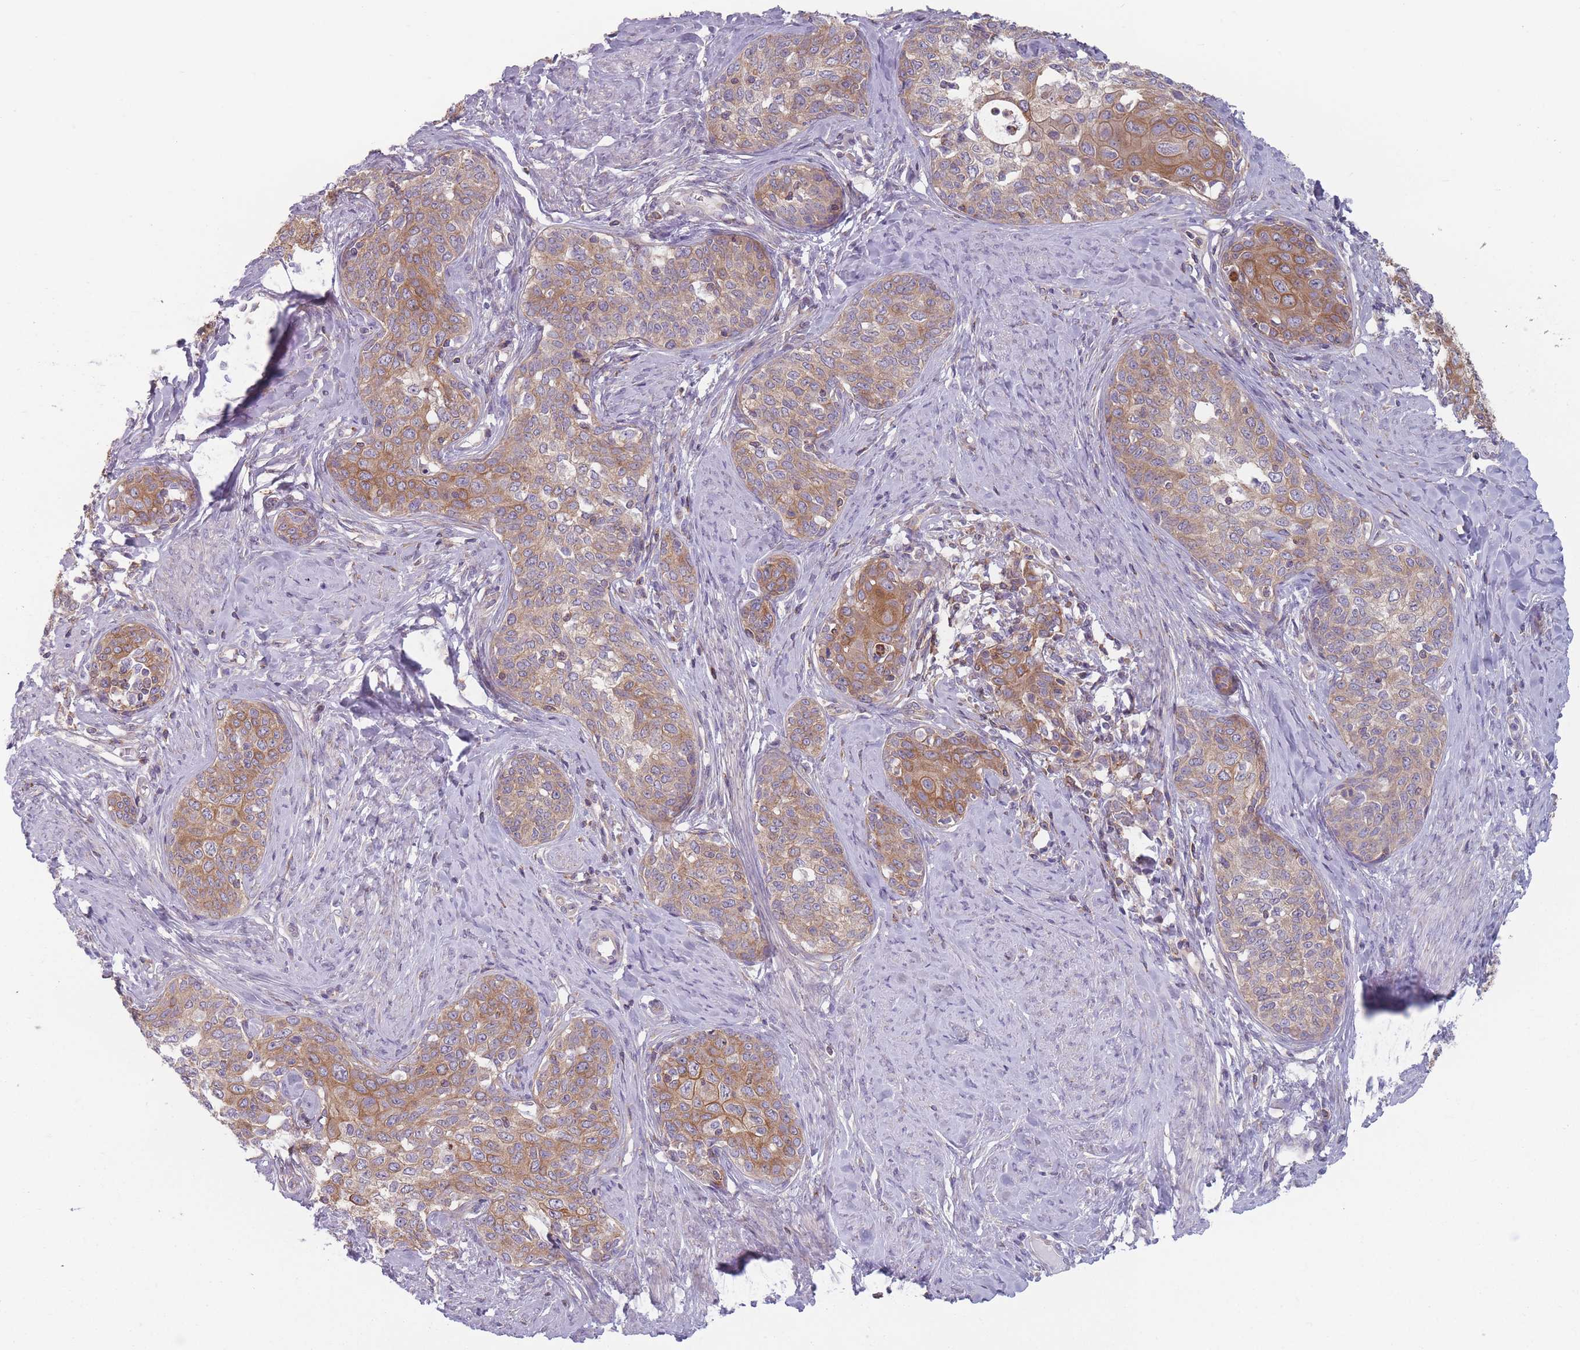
{"staining": {"intensity": "moderate", "quantity": ">75%", "location": "cytoplasmic/membranous"}, "tissue": "cervical cancer", "cell_type": "Tumor cells", "image_type": "cancer", "snomed": [{"axis": "morphology", "description": "Squamous cell carcinoma, NOS"}, {"axis": "morphology", "description": "Adenocarcinoma, NOS"}, {"axis": "topography", "description": "Cervix"}], "caption": "Cervical cancer (squamous cell carcinoma) stained with a protein marker reveals moderate staining in tumor cells.", "gene": "HSBP1L1", "patient": {"sex": "female", "age": 52}}